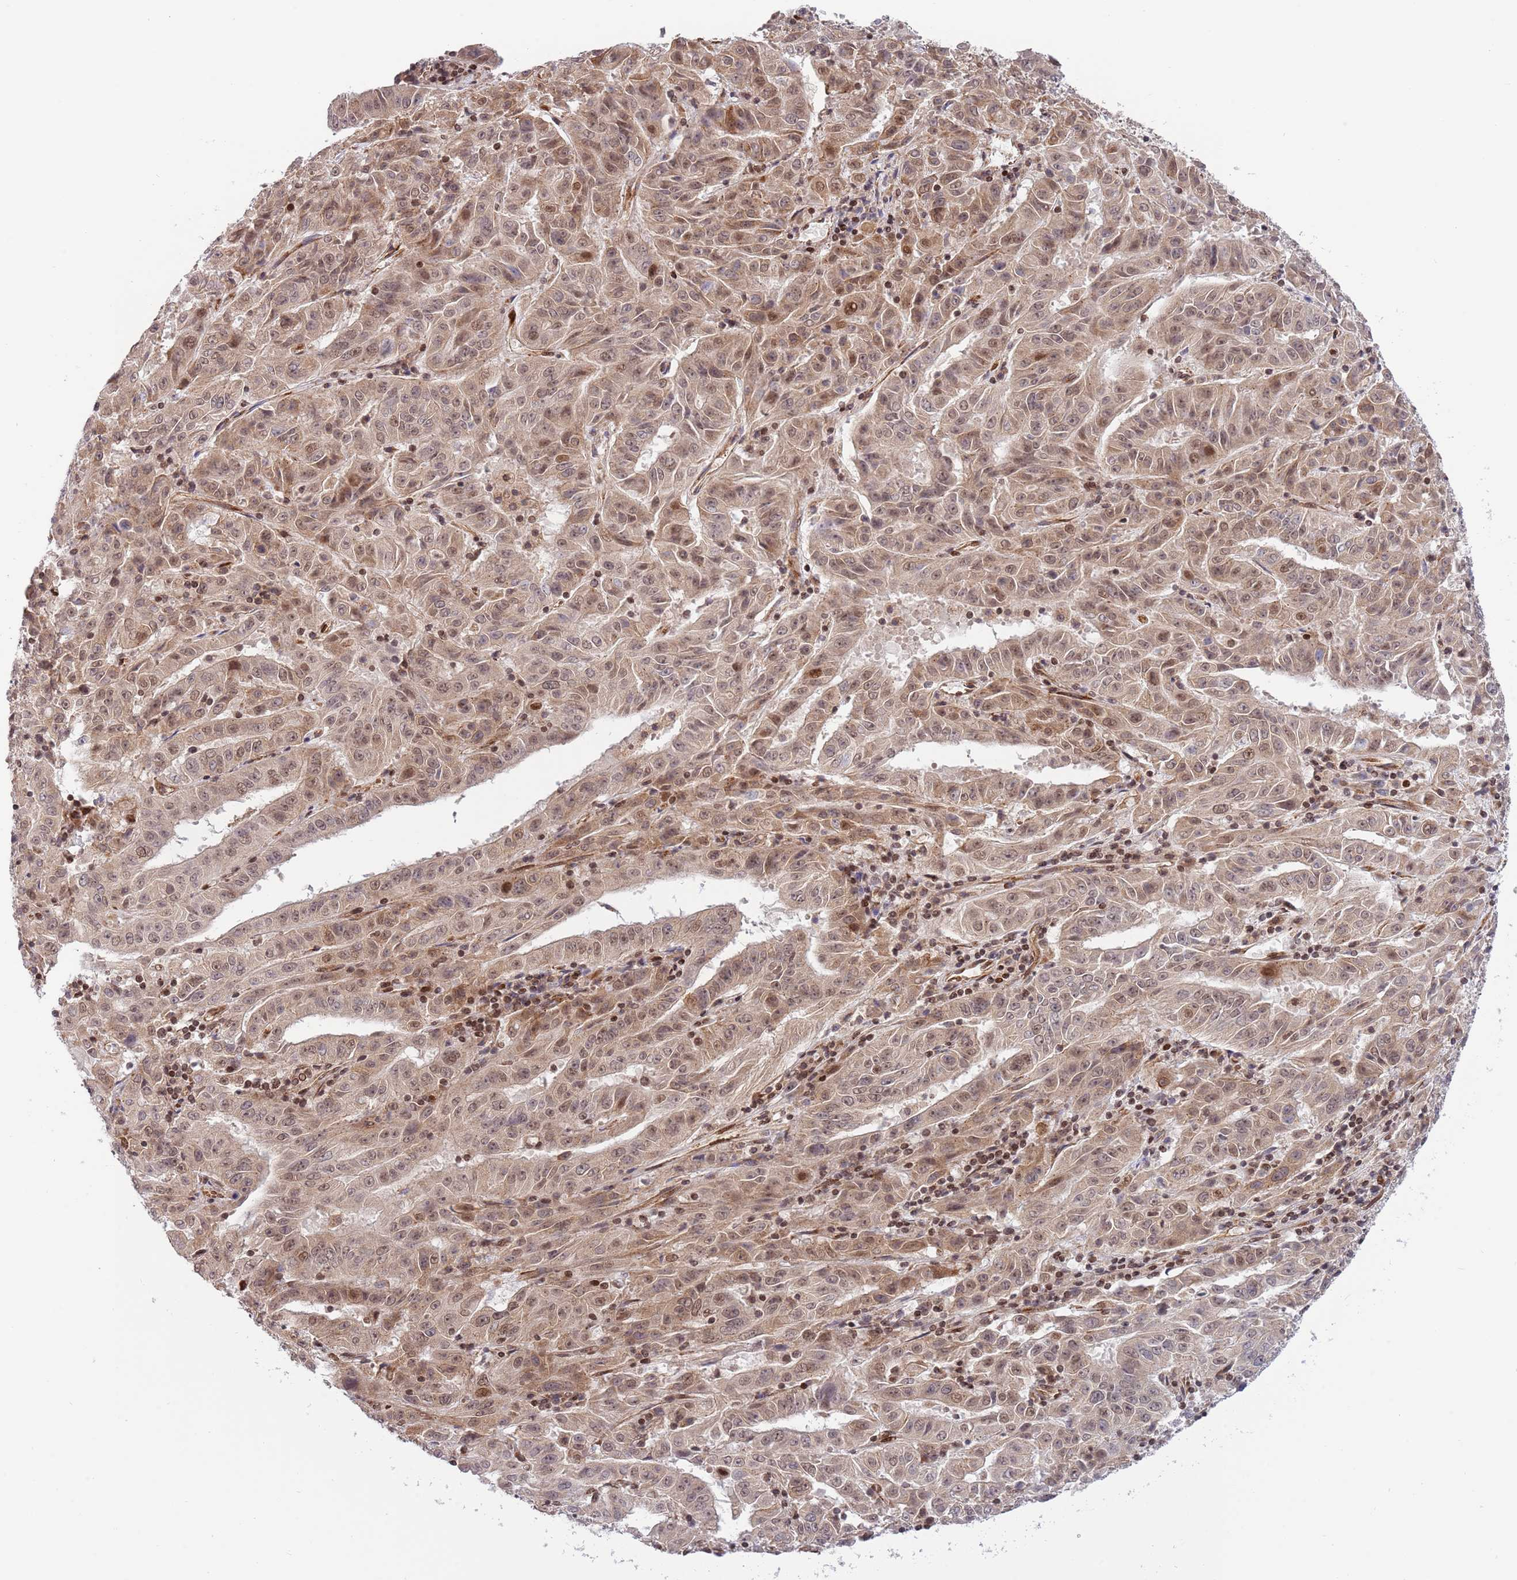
{"staining": {"intensity": "moderate", "quantity": "25%-75%", "location": "cytoplasmic/membranous,nuclear"}, "tissue": "pancreatic cancer", "cell_type": "Tumor cells", "image_type": "cancer", "snomed": [{"axis": "morphology", "description": "Adenocarcinoma, NOS"}, {"axis": "topography", "description": "Pancreas"}], "caption": "A medium amount of moderate cytoplasmic/membranous and nuclear positivity is appreciated in approximately 25%-75% of tumor cells in pancreatic adenocarcinoma tissue.", "gene": "TBX10", "patient": {"sex": "male", "age": 63}}